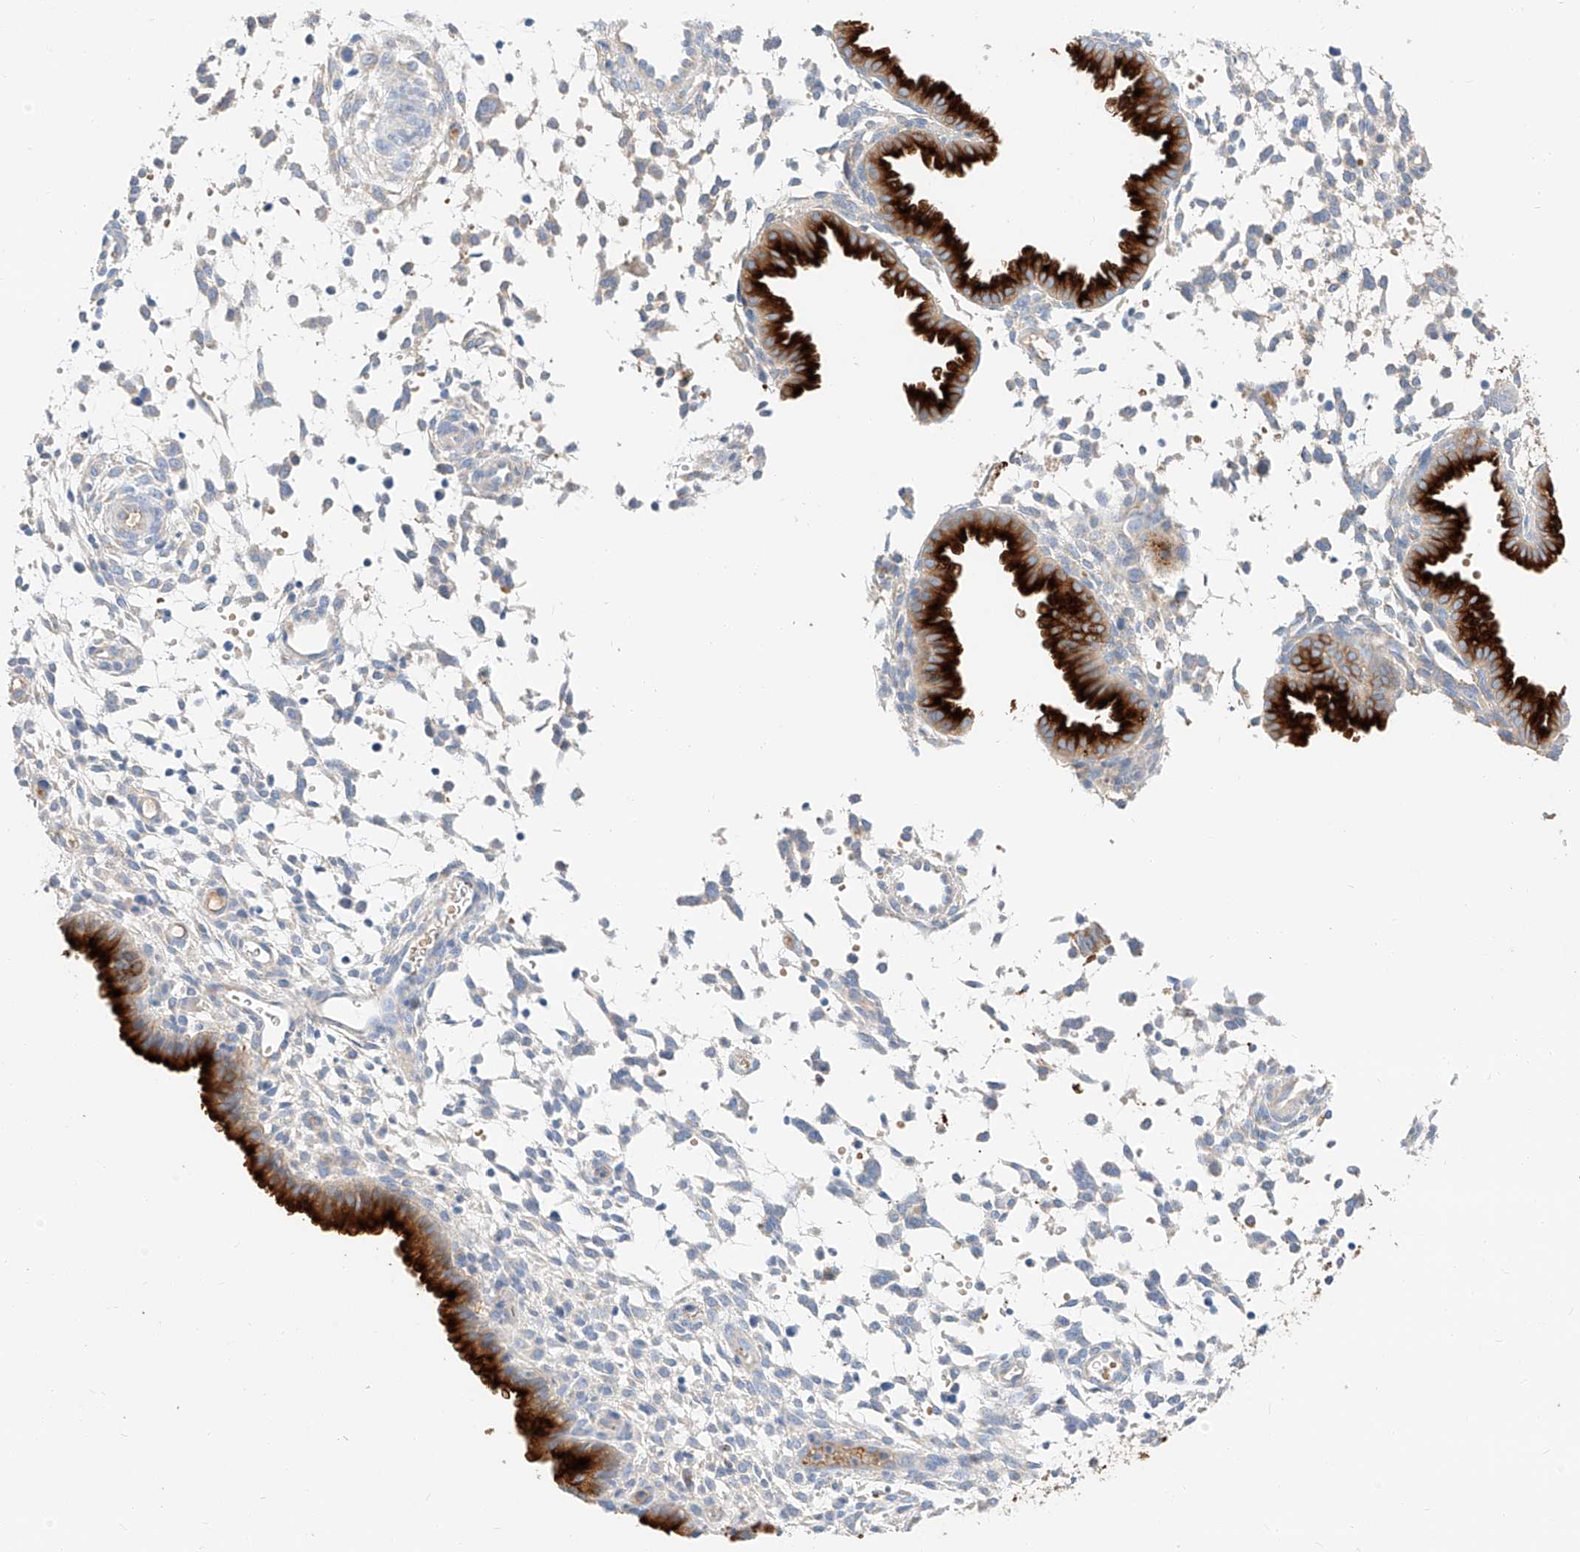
{"staining": {"intensity": "negative", "quantity": "none", "location": "none"}, "tissue": "endometrium", "cell_type": "Cells in endometrial stroma", "image_type": "normal", "snomed": [{"axis": "morphology", "description": "Normal tissue, NOS"}, {"axis": "topography", "description": "Endometrium"}], "caption": "A histopathology image of endometrium stained for a protein exhibits no brown staining in cells in endometrial stroma.", "gene": "MAP7", "patient": {"sex": "female", "age": 33}}